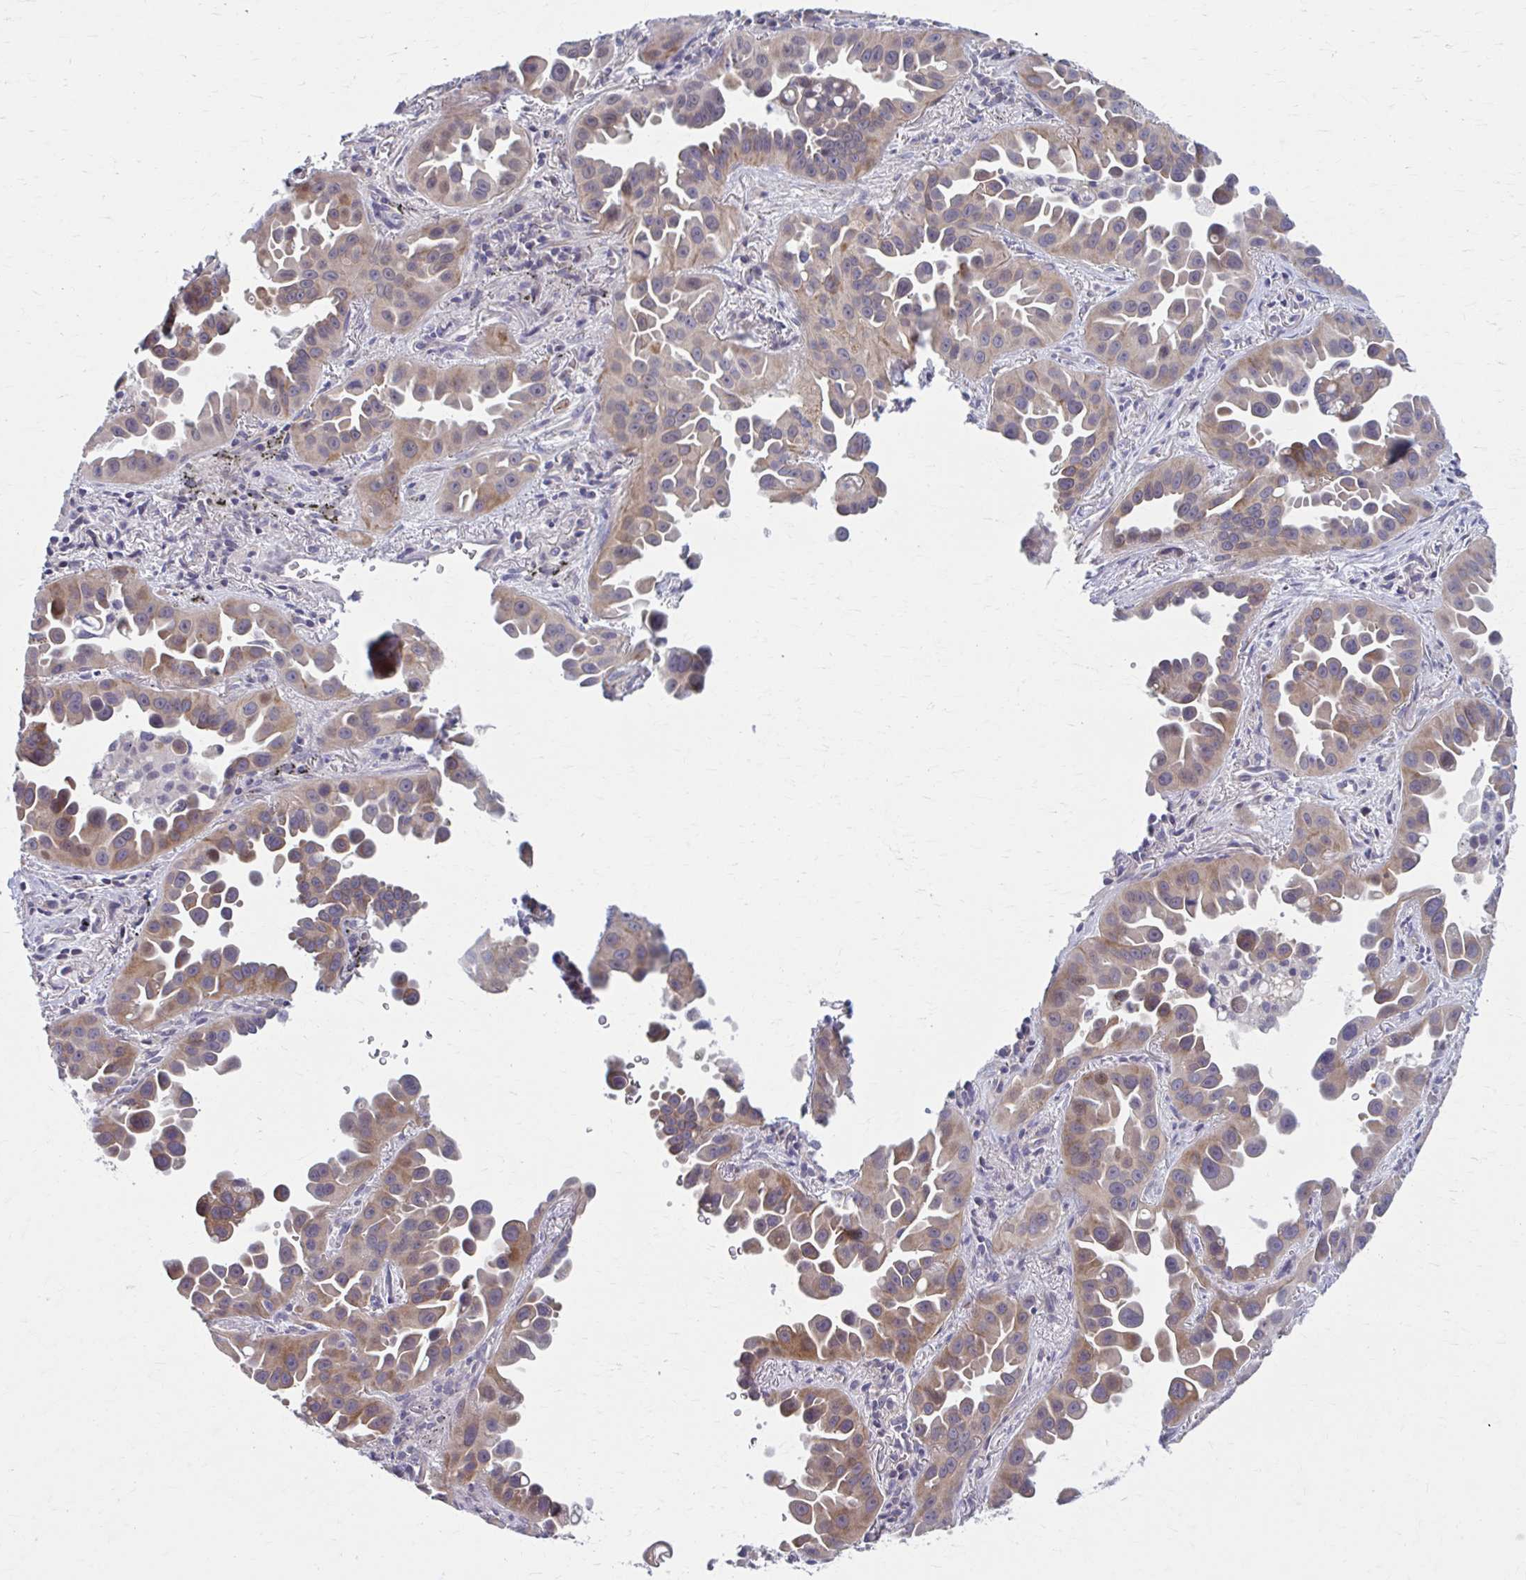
{"staining": {"intensity": "moderate", "quantity": "25%-75%", "location": "cytoplasmic/membranous,nuclear"}, "tissue": "lung cancer", "cell_type": "Tumor cells", "image_type": "cancer", "snomed": [{"axis": "morphology", "description": "Adenocarcinoma, NOS"}, {"axis": "topography", "description": "Lung"}], "caption": "DAB immunohistochemical staining of adenocarcinoma (lung) displays moderate cytoplasmic/membranous and nuclear protein expression in about 25%-75% of tumor cells.", "gene": "CHST3", "patient": {"sex": "male", "age": 68}}